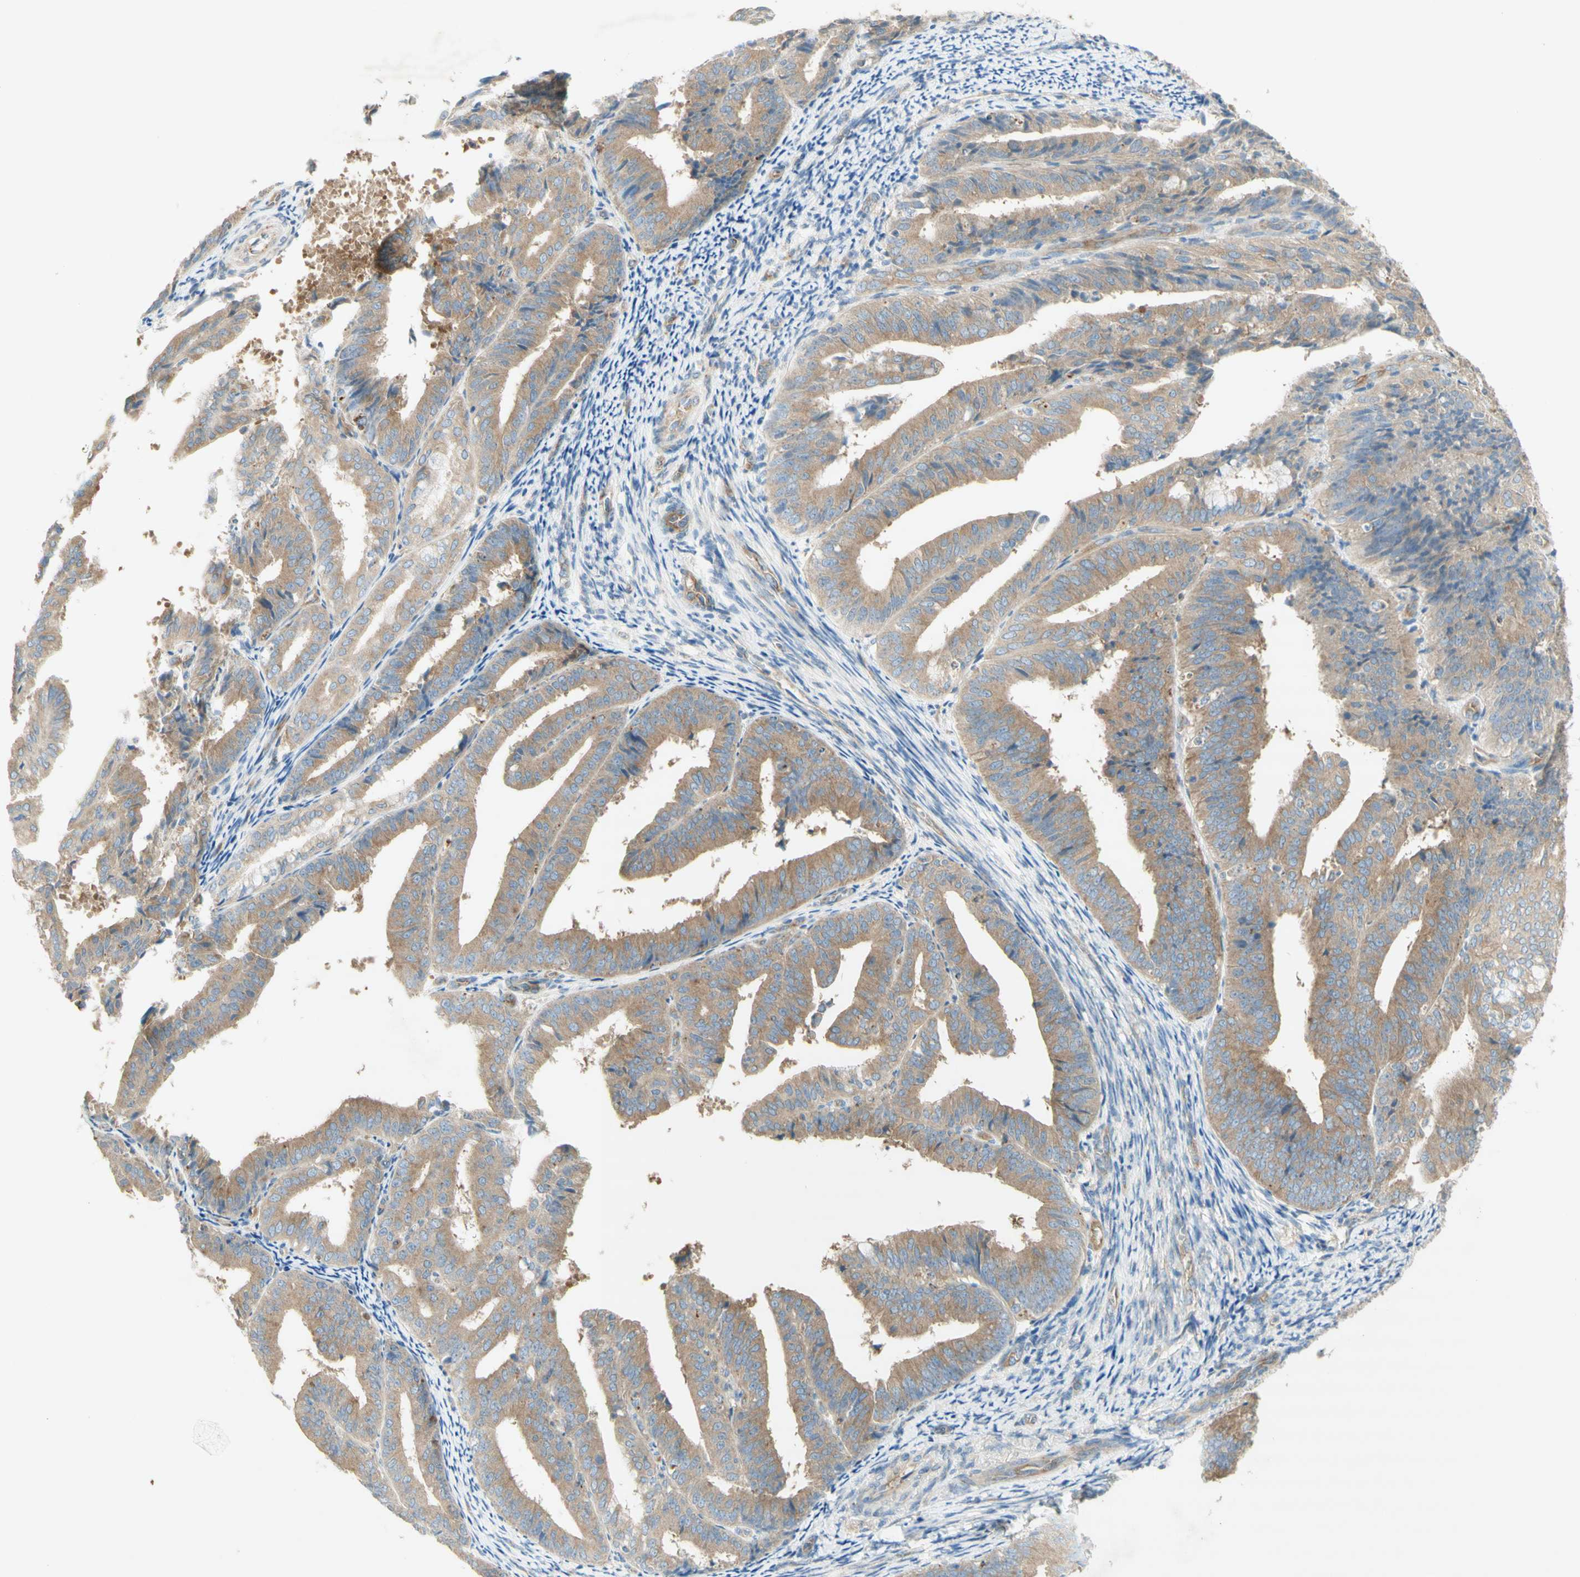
{"staining": {"intensity": "weak", "quantity": "25%-75%", "location": "cytoplasmic/membranous"}, "tissue": "endometrial cancer", "cell_type": "Tumor cells", "image_type": "cancer", "snomed": [{"axis": "morphology", "description": "Adenocarcinoma, NOS"}, {"axis": "topography", "description": "Endometrium"}], "caption": "High-power microscopy captured an immunohistochemistry (IHC) micrograph of adenocarcinoma (endometrial), revealing weak cytoplasmic/membranous expression in about 25%-75% of tumor cells.", "gene": "DYNC1H1", "patient": {"sex": "female", "age": 63}}